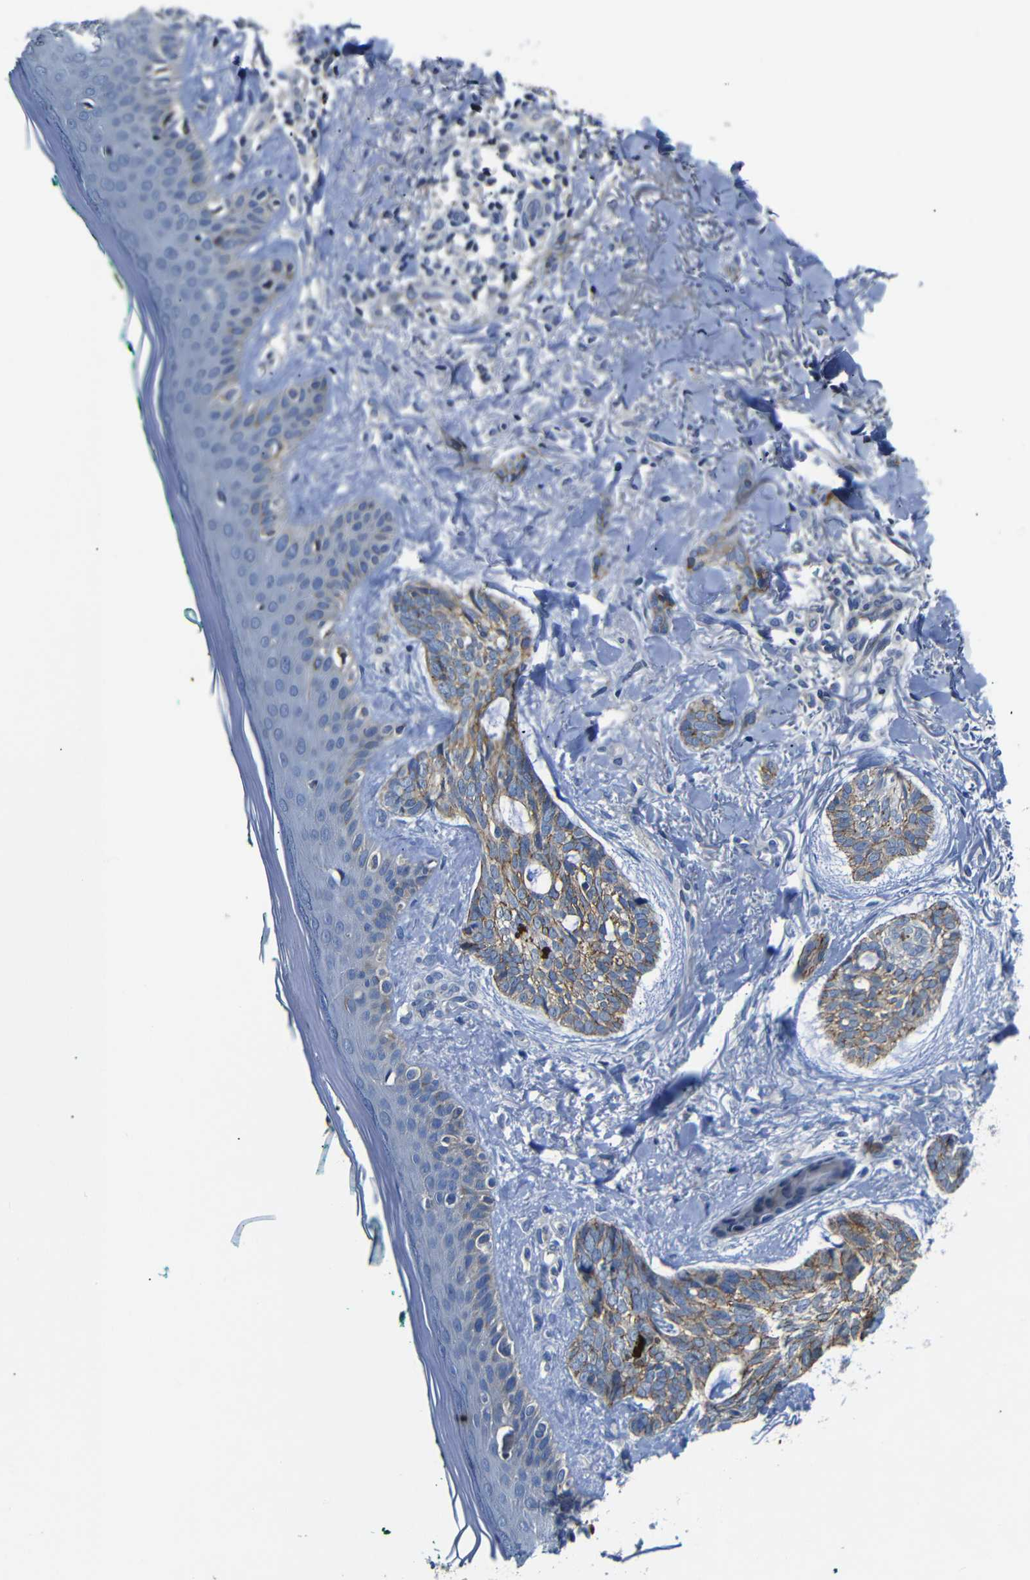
{"staining": {"intensity": "moderate", "quantity": ">75%", "location": "cytoplasmic/membranous"}, "tissue": "skin cancer", "cell_type": "Tumor cells", "image_type": "cancer", "snomed": [{"axis": "morphology", "description": "Basal cell carcinoma"}, {"axis": "topography", "description": "Skin"}], "caption": "Moderate cytoplasmic/membranous staining for a protein is seen in approximately >75% of tumor cells of basal cell carcinoma (skin) using immunohistochemistry (IHC).", "gene": "AFDN", "patient": {"sex": "male", "age": 43}}